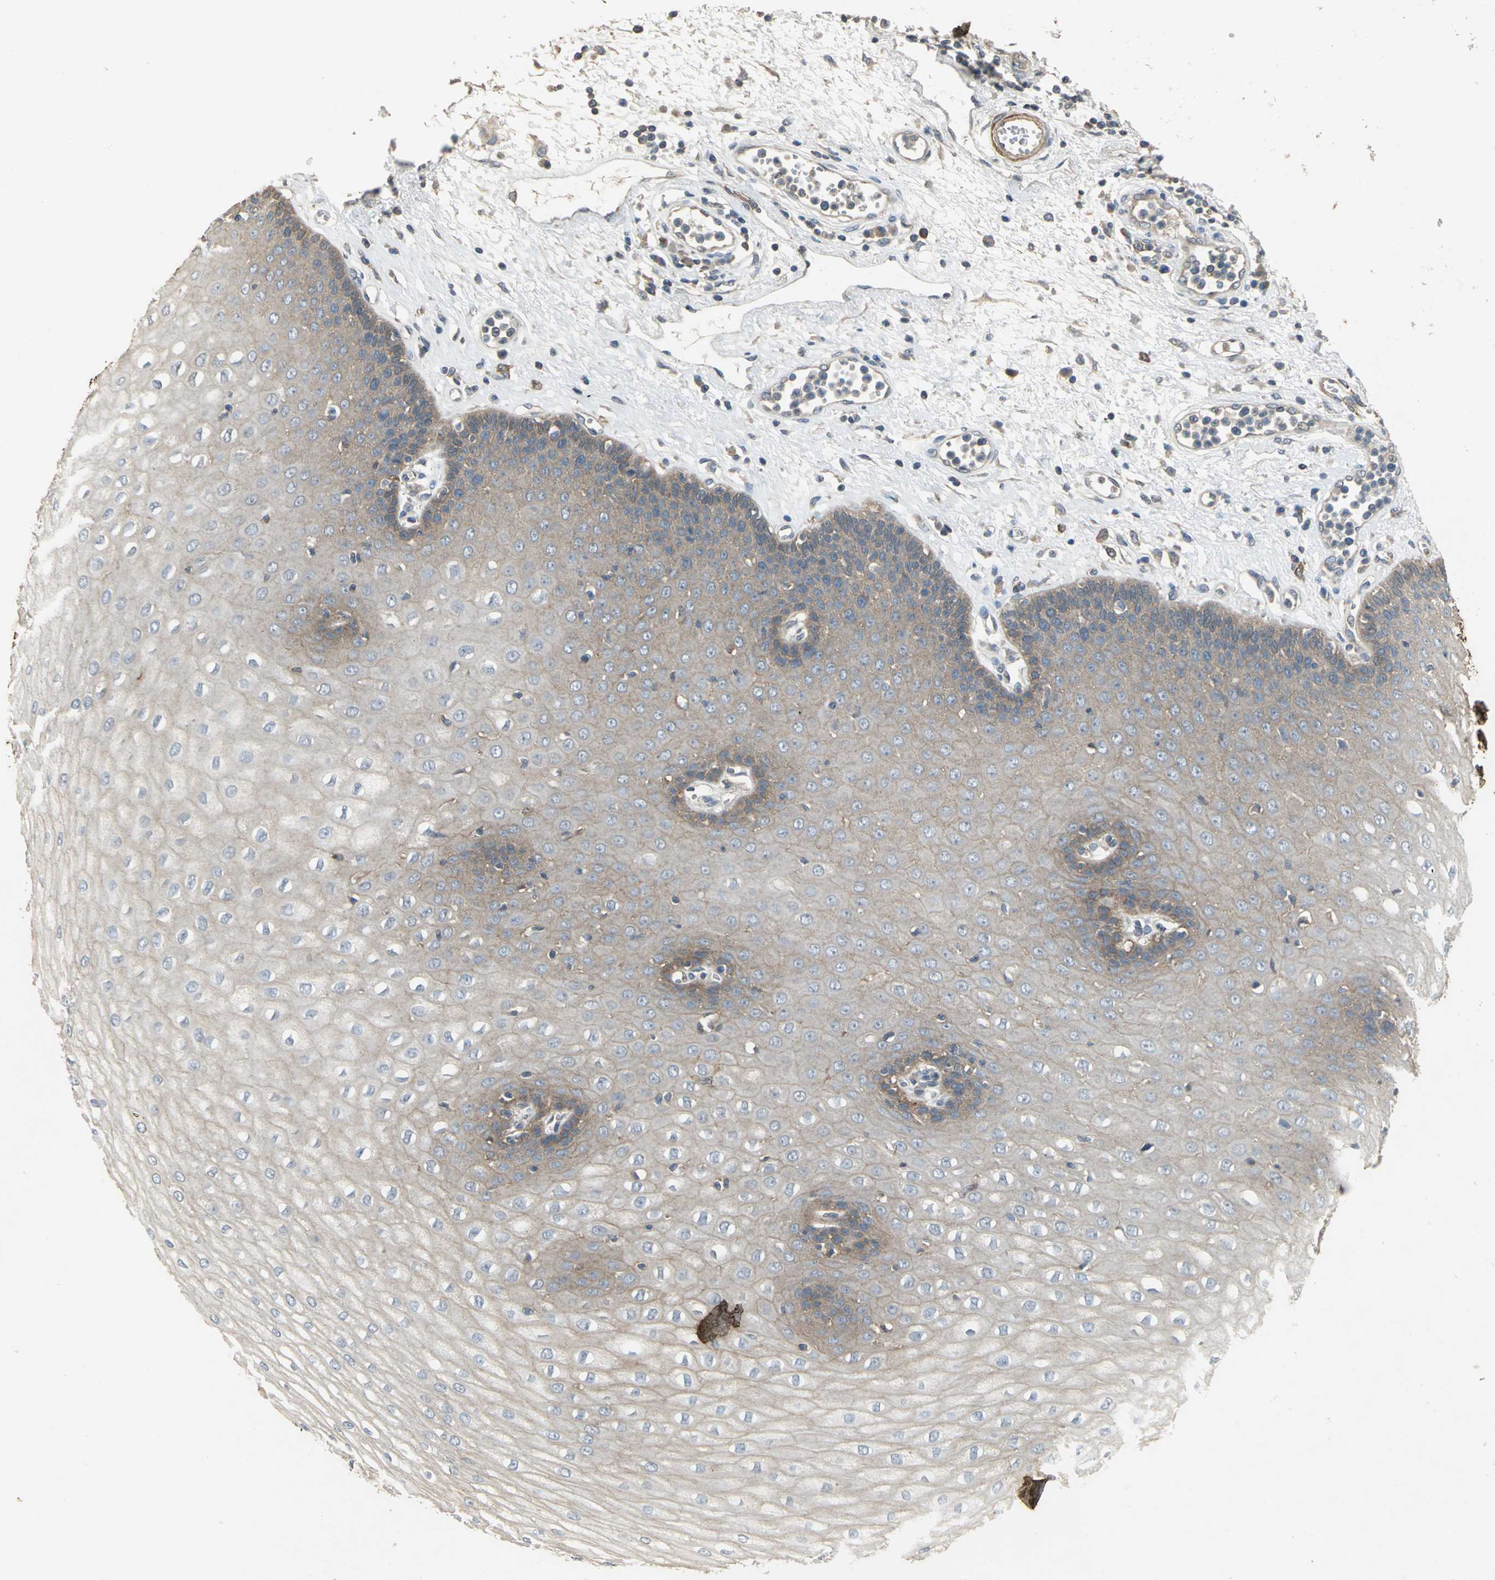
{"staining": {"intensity": "moderate", "quantity": ">75%", "location": "cytoplasmic/membranous"}, "tissue": "esophagus", "cell_type": "Squamous epithelial cells", "image_type": "normal", "snomed": [{"axis": "morphology", "description": "Normal tissue, NOS"}, {"axis": "morphology", "description": "Squamous cell carcinoma, NOS"}, {"axis": "topography", "description": "Esophagus"}], "caption": "Esophagus stained with DAB immunohistochemistry (IHC) exhibits medium levels of moderate cytoplasmic/membranous positivity in approximately >75% of squamous epithelial cells.", "gene": "MET", "patient": {"sex": "male", "age": 65}}